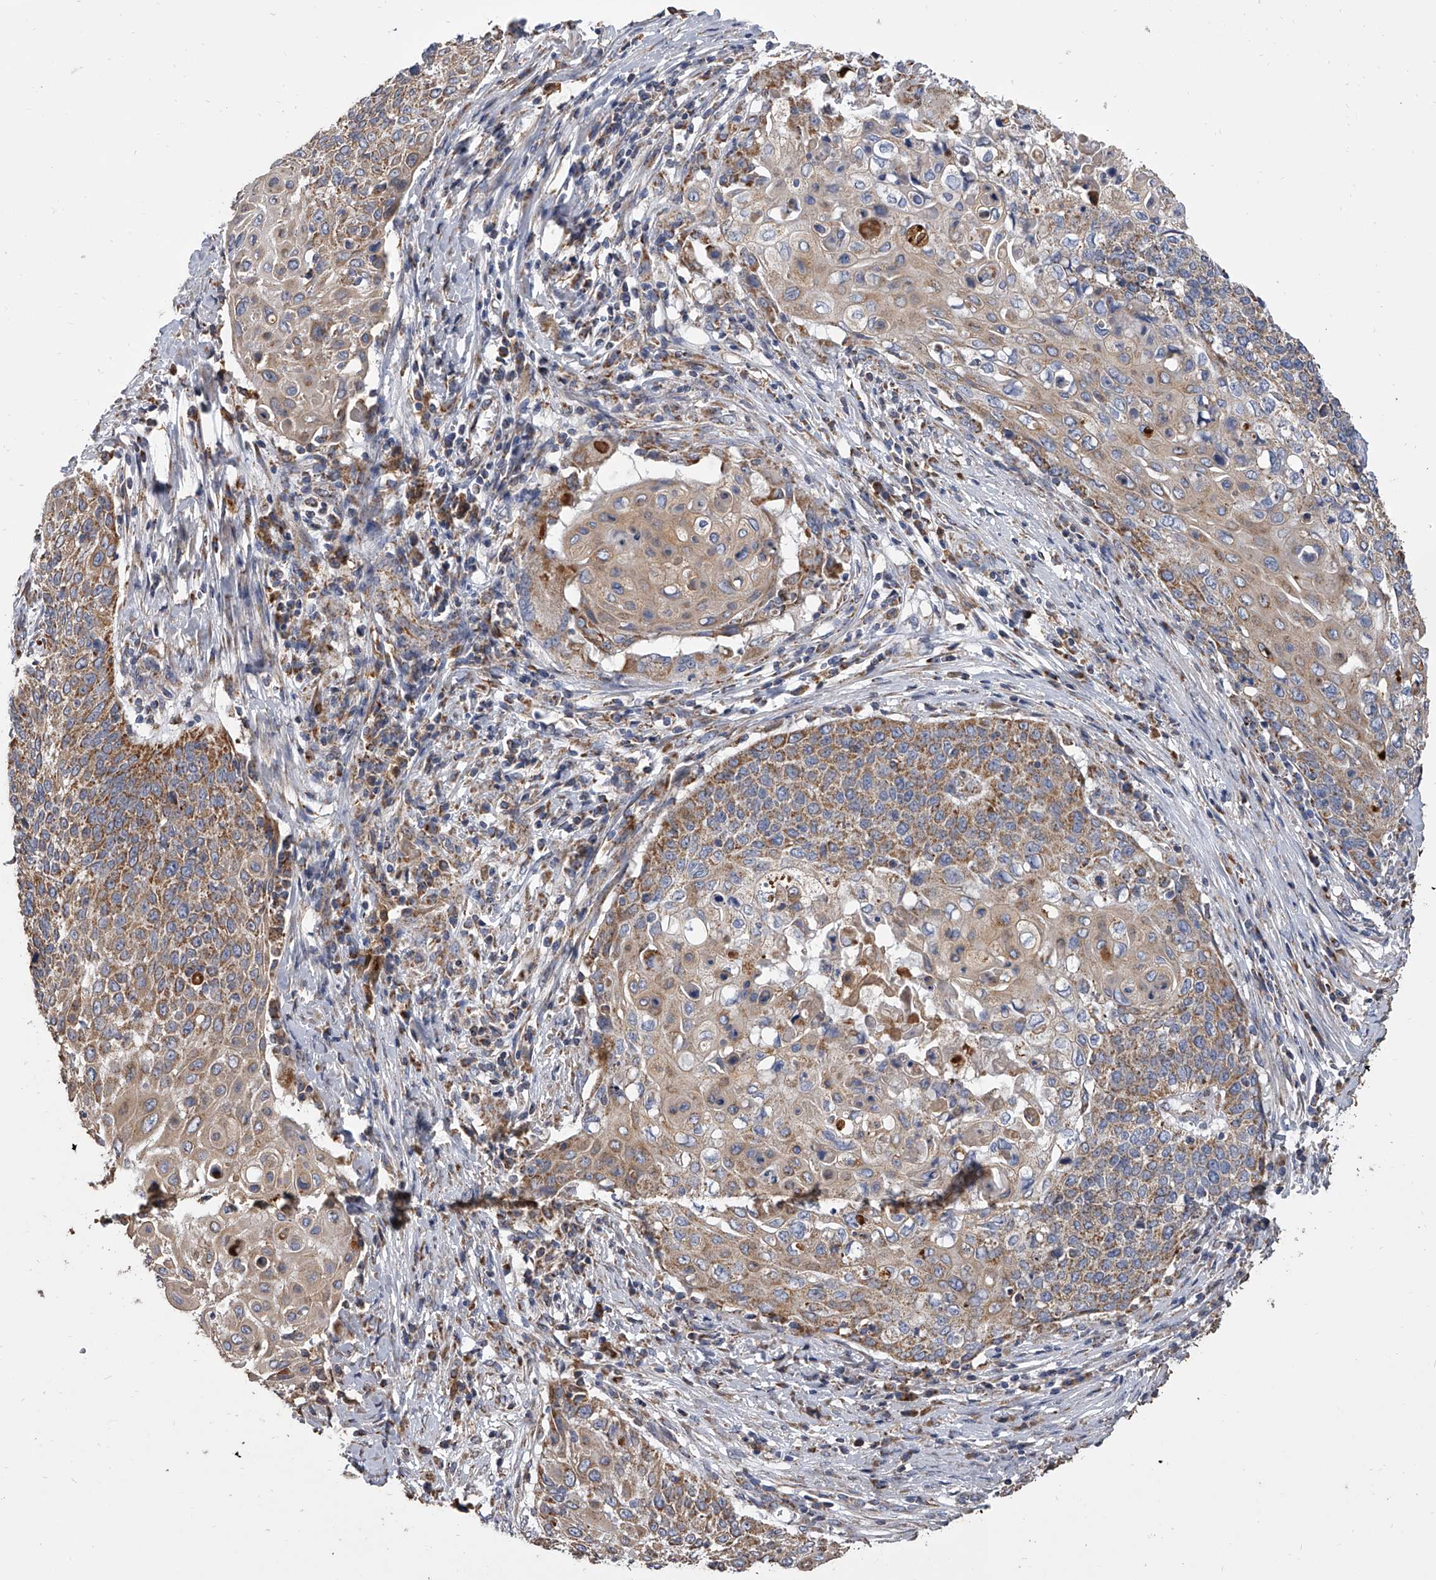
{"staining": {"intensity": "moderate", "quantity": ">75%", "location": "cytoplasmic/membranous"}, "tissue": "cervical cancer", "cell_type": "Tumor cells", "image_type": "cancer", "snomed": [{"axis": "morphology", "description": "Squamous cell carcinoma, NOS"}, {"axis": "topography", "description": "Cervix"}], "caption": "Immunohistochemistry (IHC) (DAB (3,3'-diaminobenzidine)) staining of cervical cancer exhibits moderate cytoplasmic/membranous protein staining in approximately >75% of tumor cells.", "gene": "MRPL28", "patient": {"sex": "female", "age": 39}}